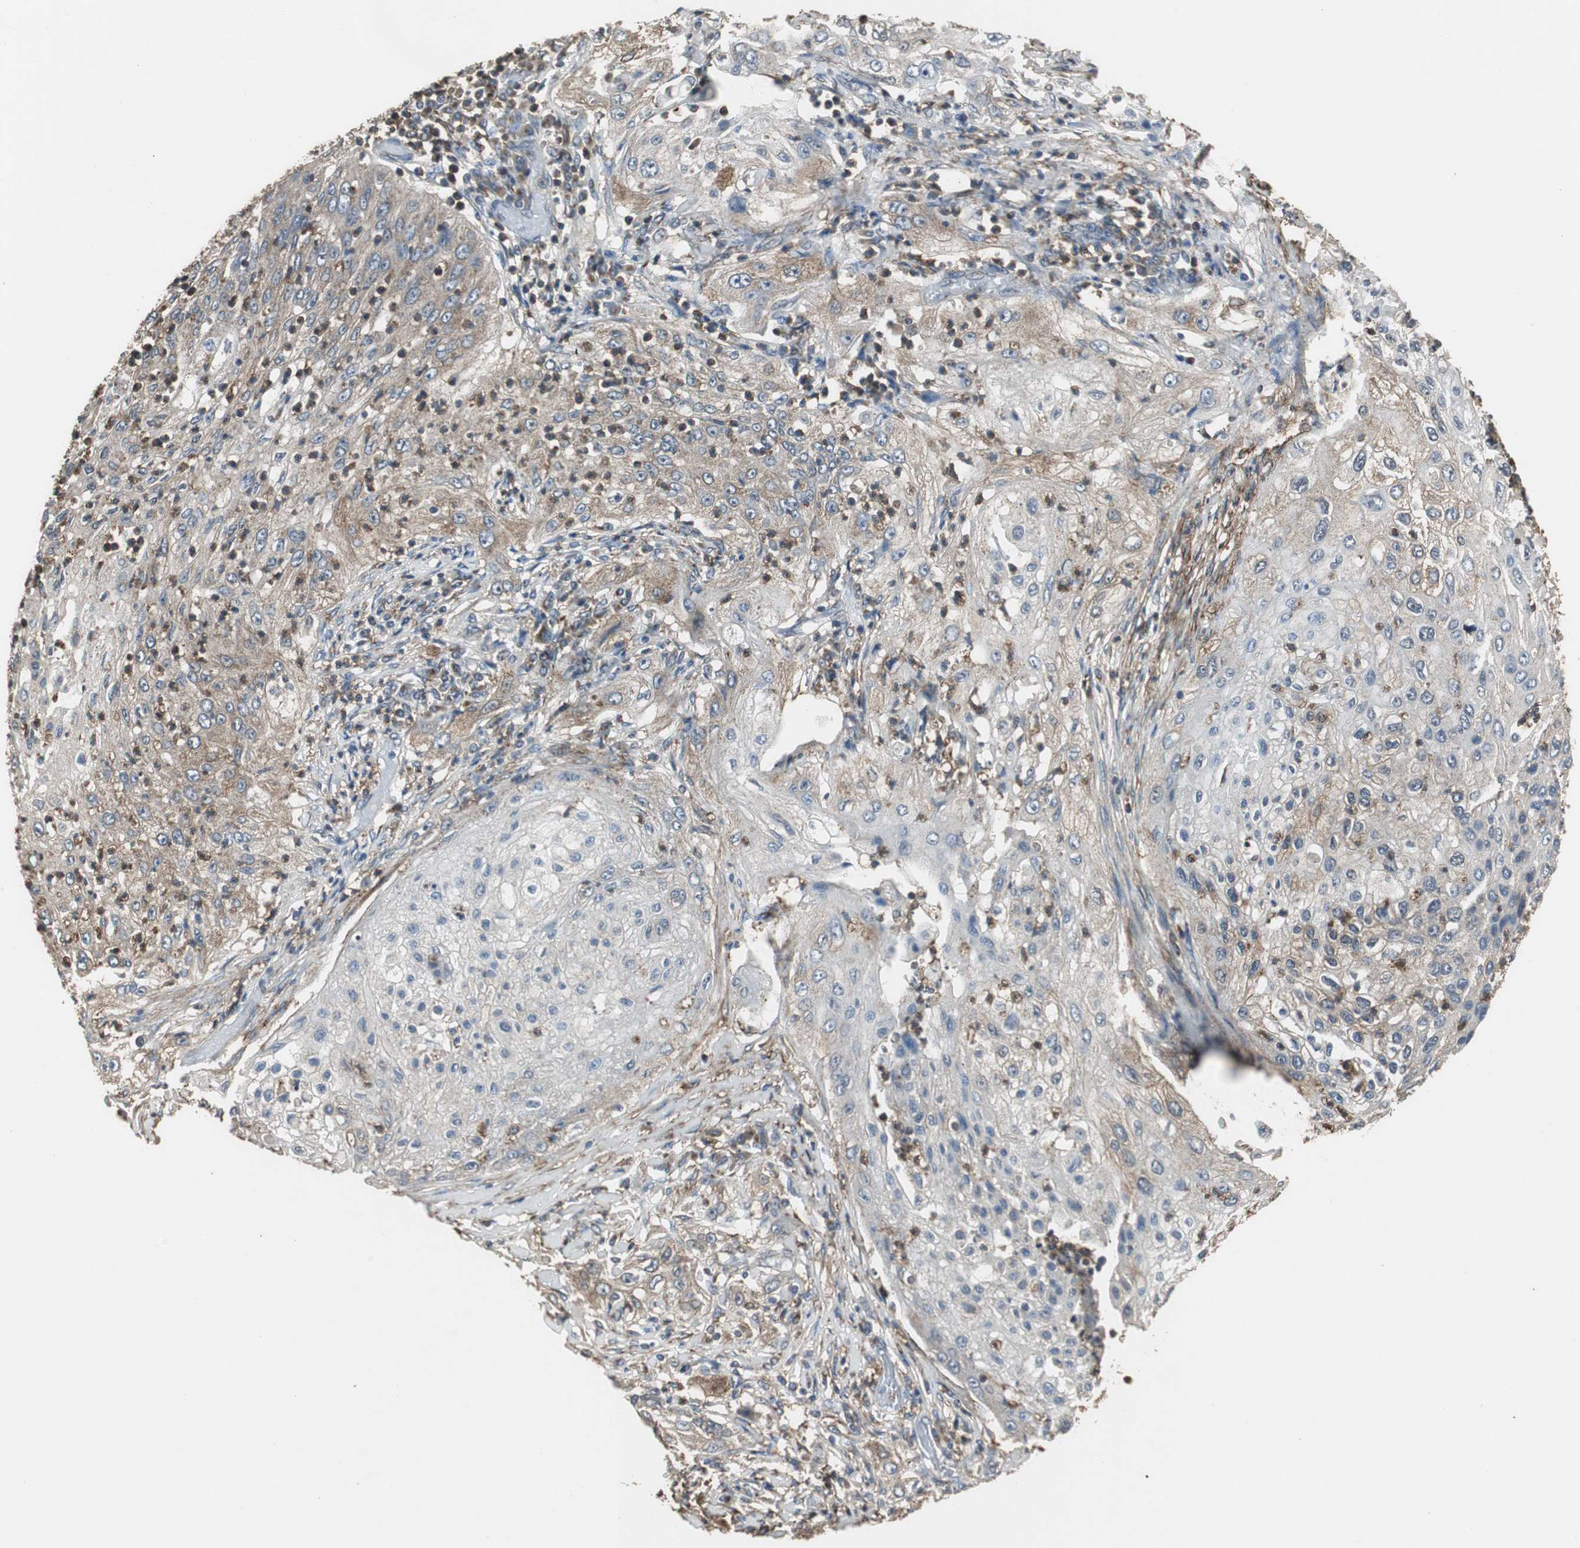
{"staining": {"intensity": "weak", "quantity": ">75%", "location": "cytoplasmic/membranous"}, "tissue": "lung cancer", "cell_type": "Tumor cells", "image_type": "cancer", "snomed": [{"axis": "morphology", "description": "Inflammation, NOS"}, {"axis": "morphology", "description": "Squamous cell carcinoma, NOS"}, {"axis": "topography", "description": "Lymph node"}, {"axis": "topography", "description": "Soft tissue"}, {"axis": "topography", "description": "Lung"}], "caption": "Lung squamous cell carcinoma stained with a brown dye exhibits weak cytoplasmic/membranous positive positivity in approximately >75% of tumor cells.", "gene": "JTB", "patient": {"sex": "male", "age": 66}}